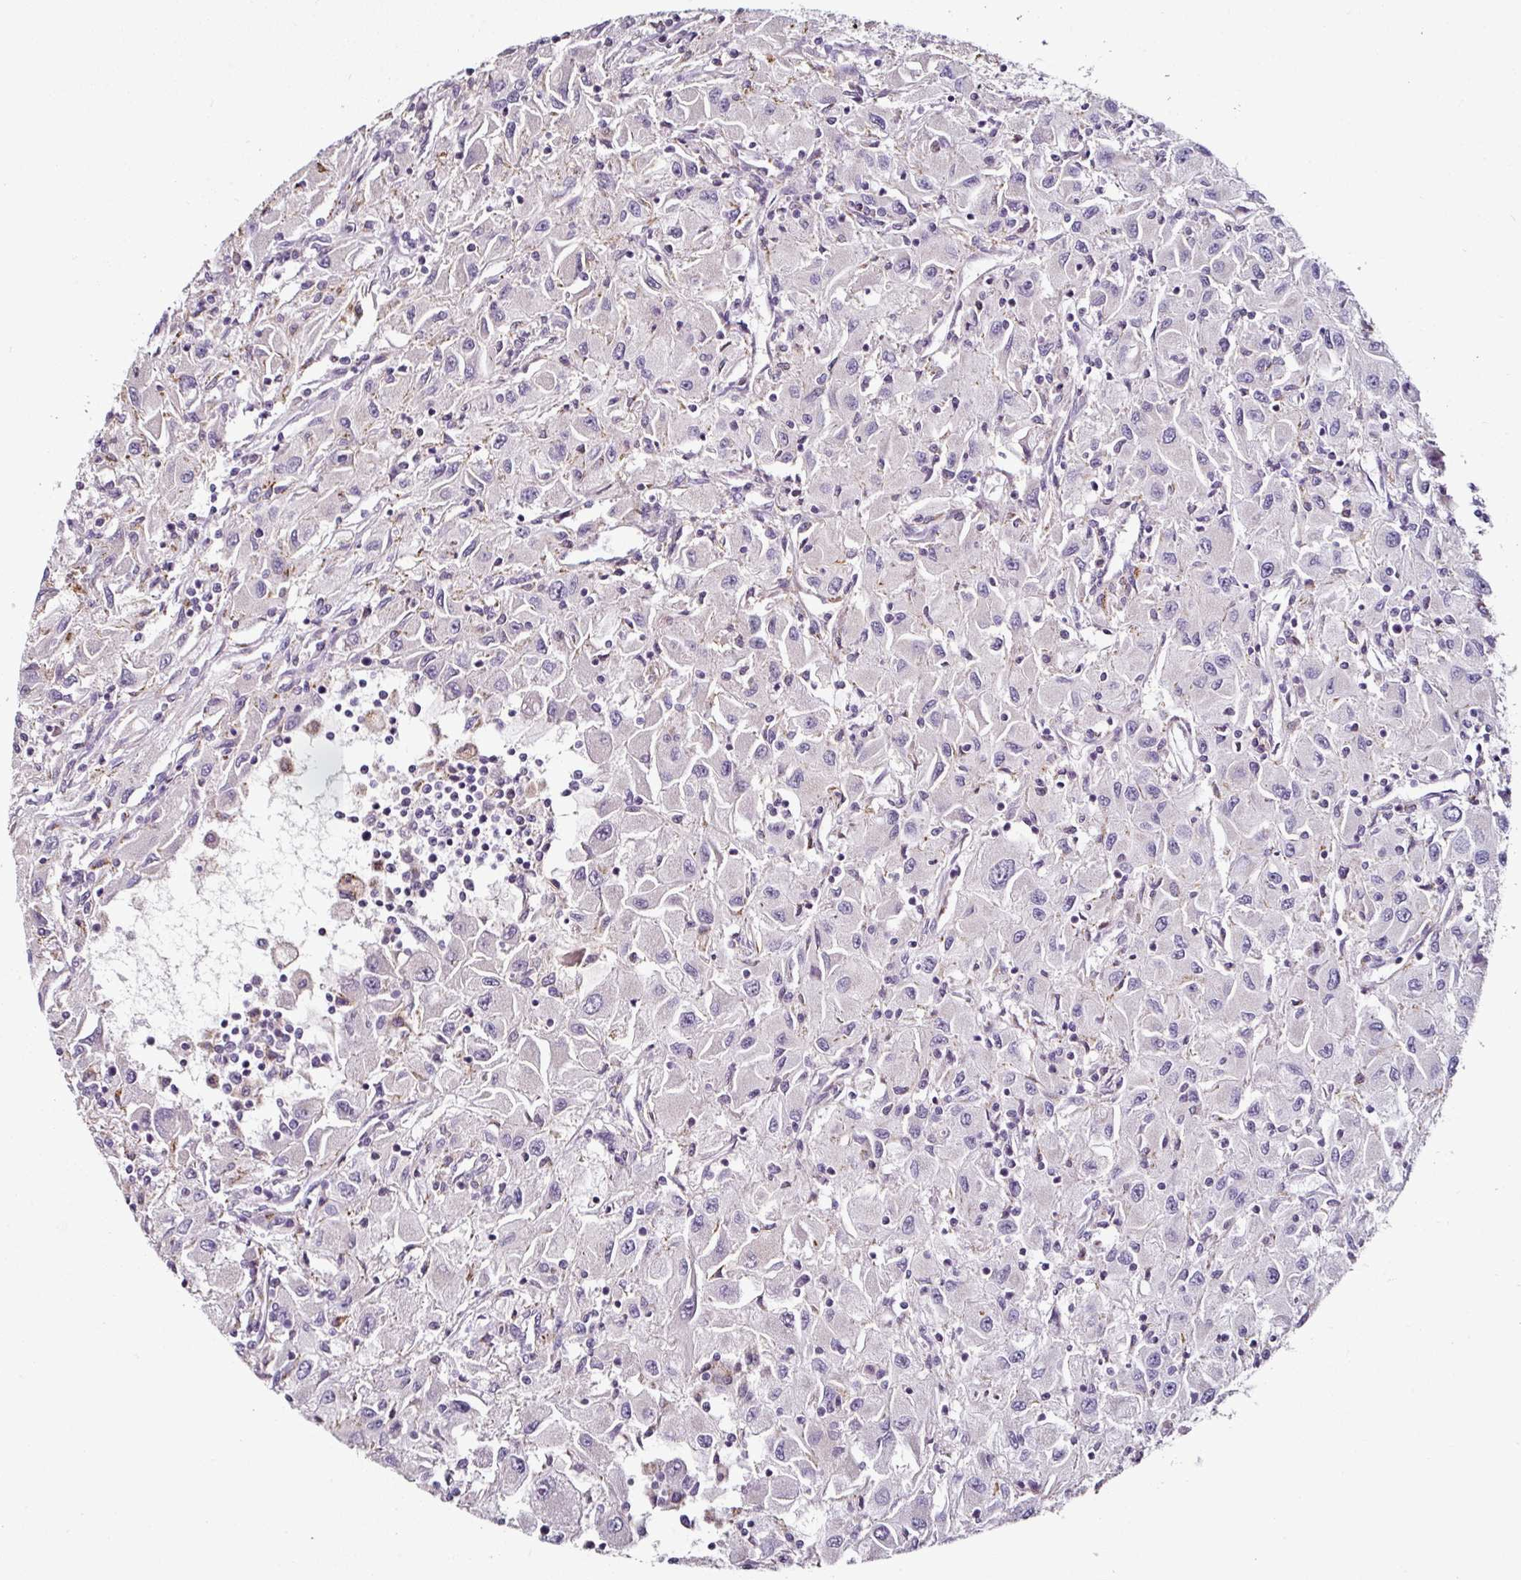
{"staining": {"intensity": "negative", "quantity": "none", "location": "none"}, "tissue": "renal cancer", "cell_type": "Tumor cells", "image_type": "cancer", "snomed": [{"axis": "morphology", "description": "Adenocarcinoma, NOS"}, {"axis": "topography", "description": "Kidney"}], "caption": "DAB (3,3'-diaminobenzidine) immunohistochemical staining of human renal cancer (adenocarcinoma) displays no significant positivity in tumor cells.", "gene": "CAP2", "patient": {"sex": "female", "age": 67}}